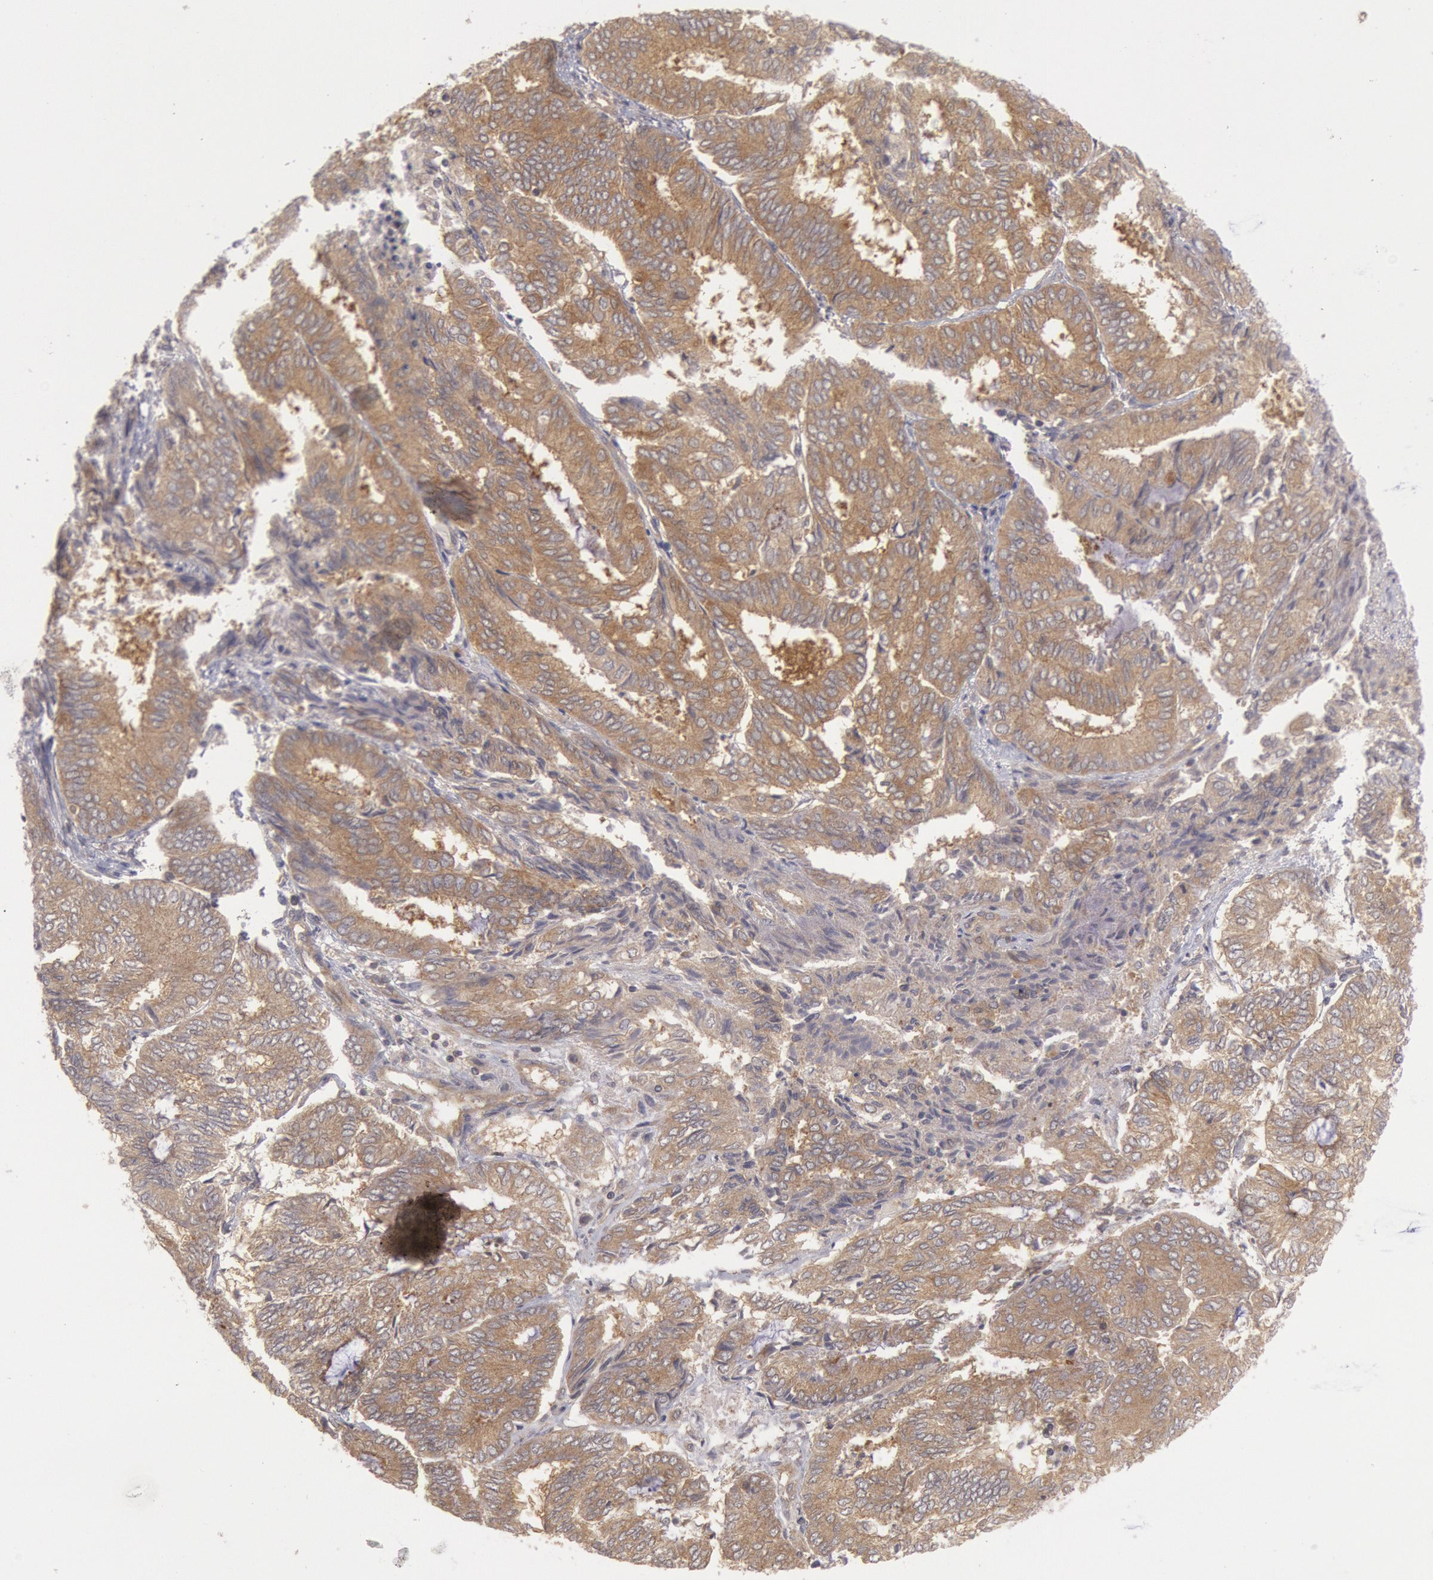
{"staining": {"intensity": "moderate", "quantity": ">75%", "location": "cytoplasmic/membranous"}, "tissue": "endometrial cancer", "cell_type": "Tumor cells", "image_type": "cancer", "snomed": [{"axis": "morphology", "description": "Adenocarcinoma, NOS"}, {"axis": "topography", "description": "Endometrium"}], "caption": "Immunohistochemical staining of endometrial cancer (adenocarcinoma) reveals medium levels of moderate cytoplasmic/membranous expression in about >75% of tumor cells.", "gene": "BRAF", "patient": {"sex": "female", "age": 59}}